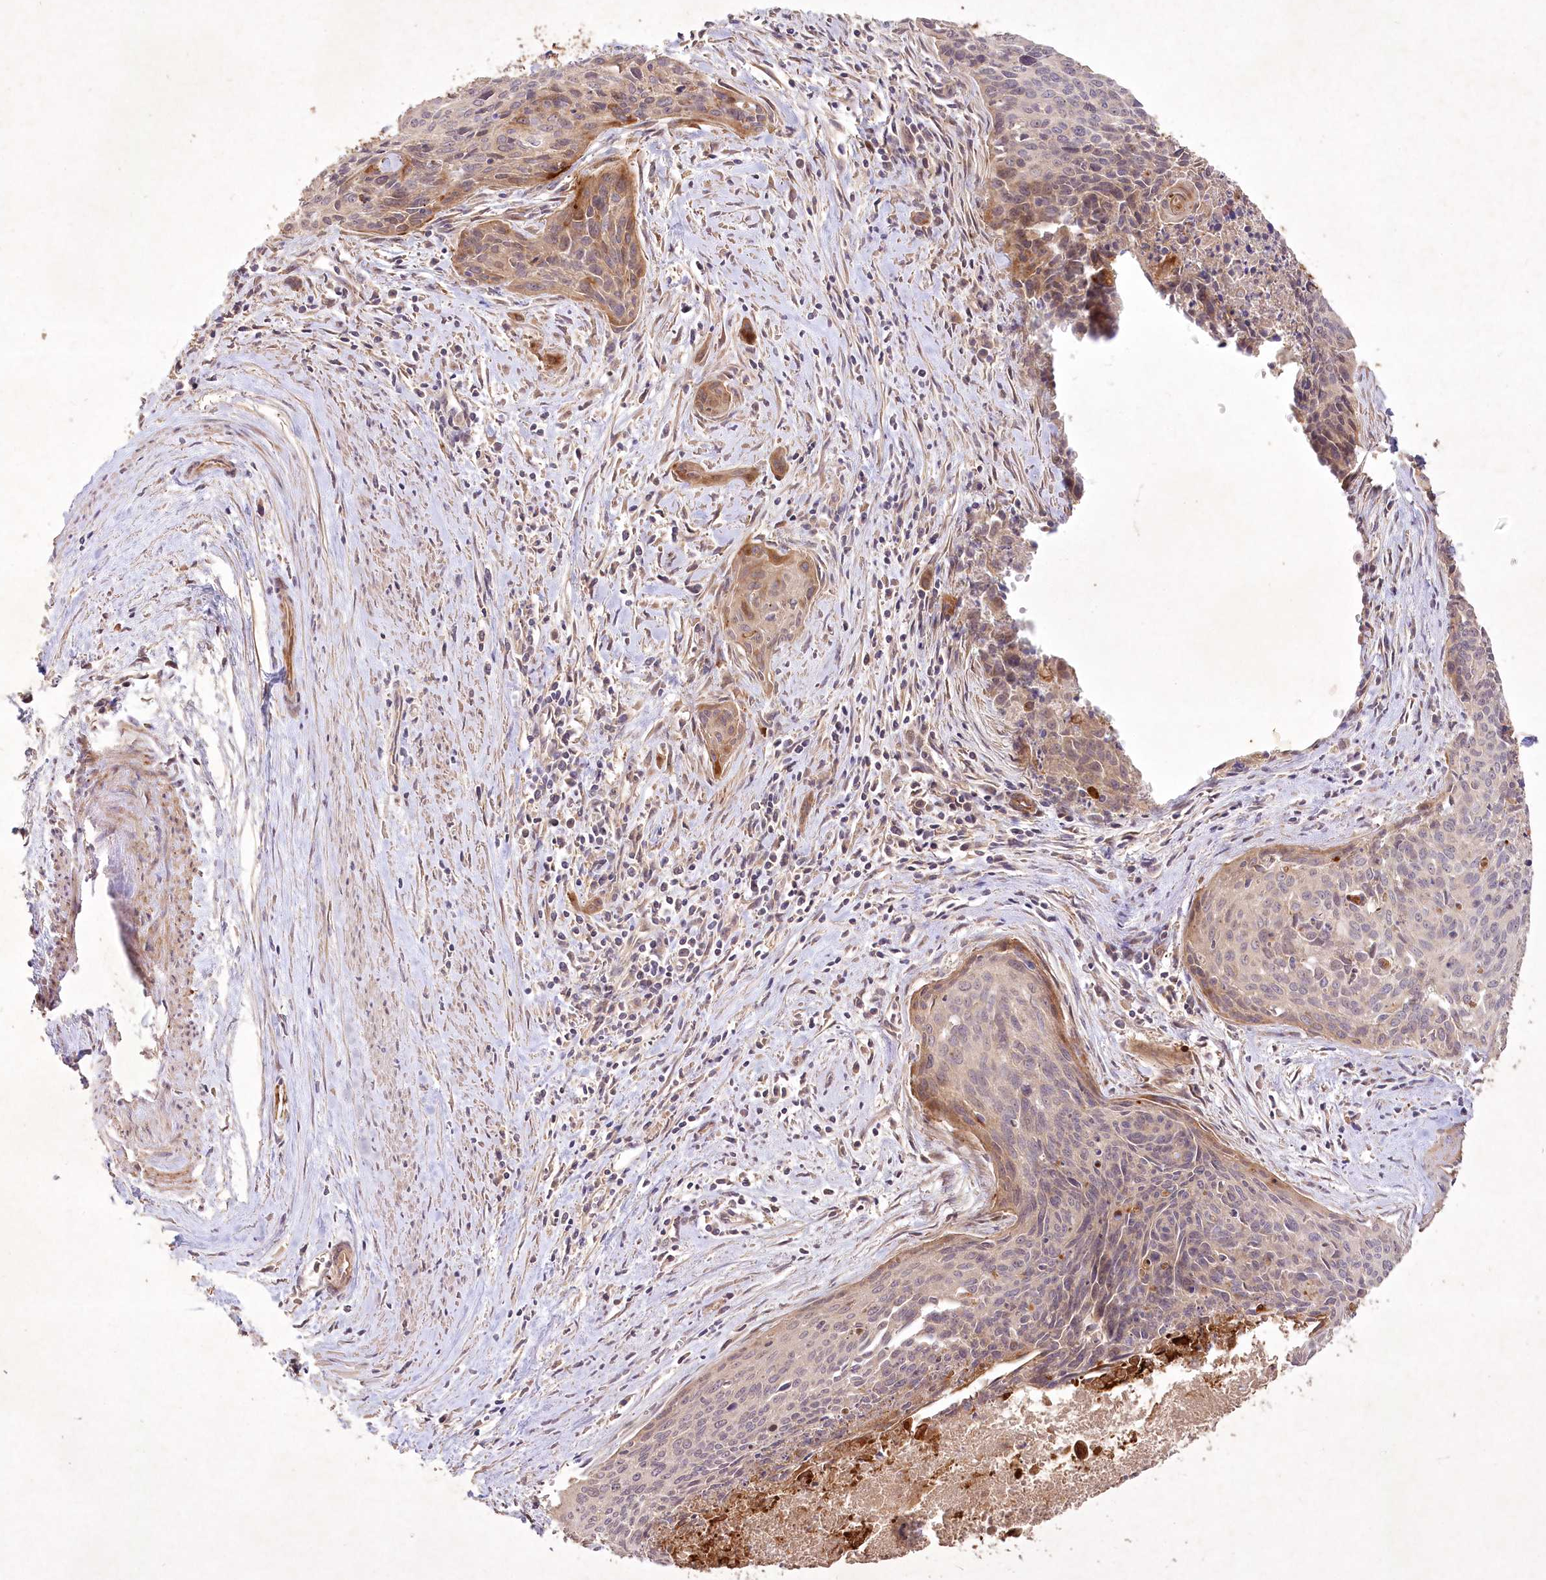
{"staining": {"intensity": "moderate", "quantity": "<25%", "location": "cytoplasmic/membranous"}, "tissue": "cervical cancer", "cell_type": "Tumor cells", "image_type": "cancer", "snomed": [{"axis": "morphology", "description": "Squamous cell carcinoma, NOS"}, {"axis": "topography", "description": "Cervix"}], "caption": "Cervical cancer stained for a protein exhibits moderate cytoplasmic/membranous positivity in tumor cells.", "gene": "IRAK1BP1", "patient": {"sex": "female", "age": 55}}